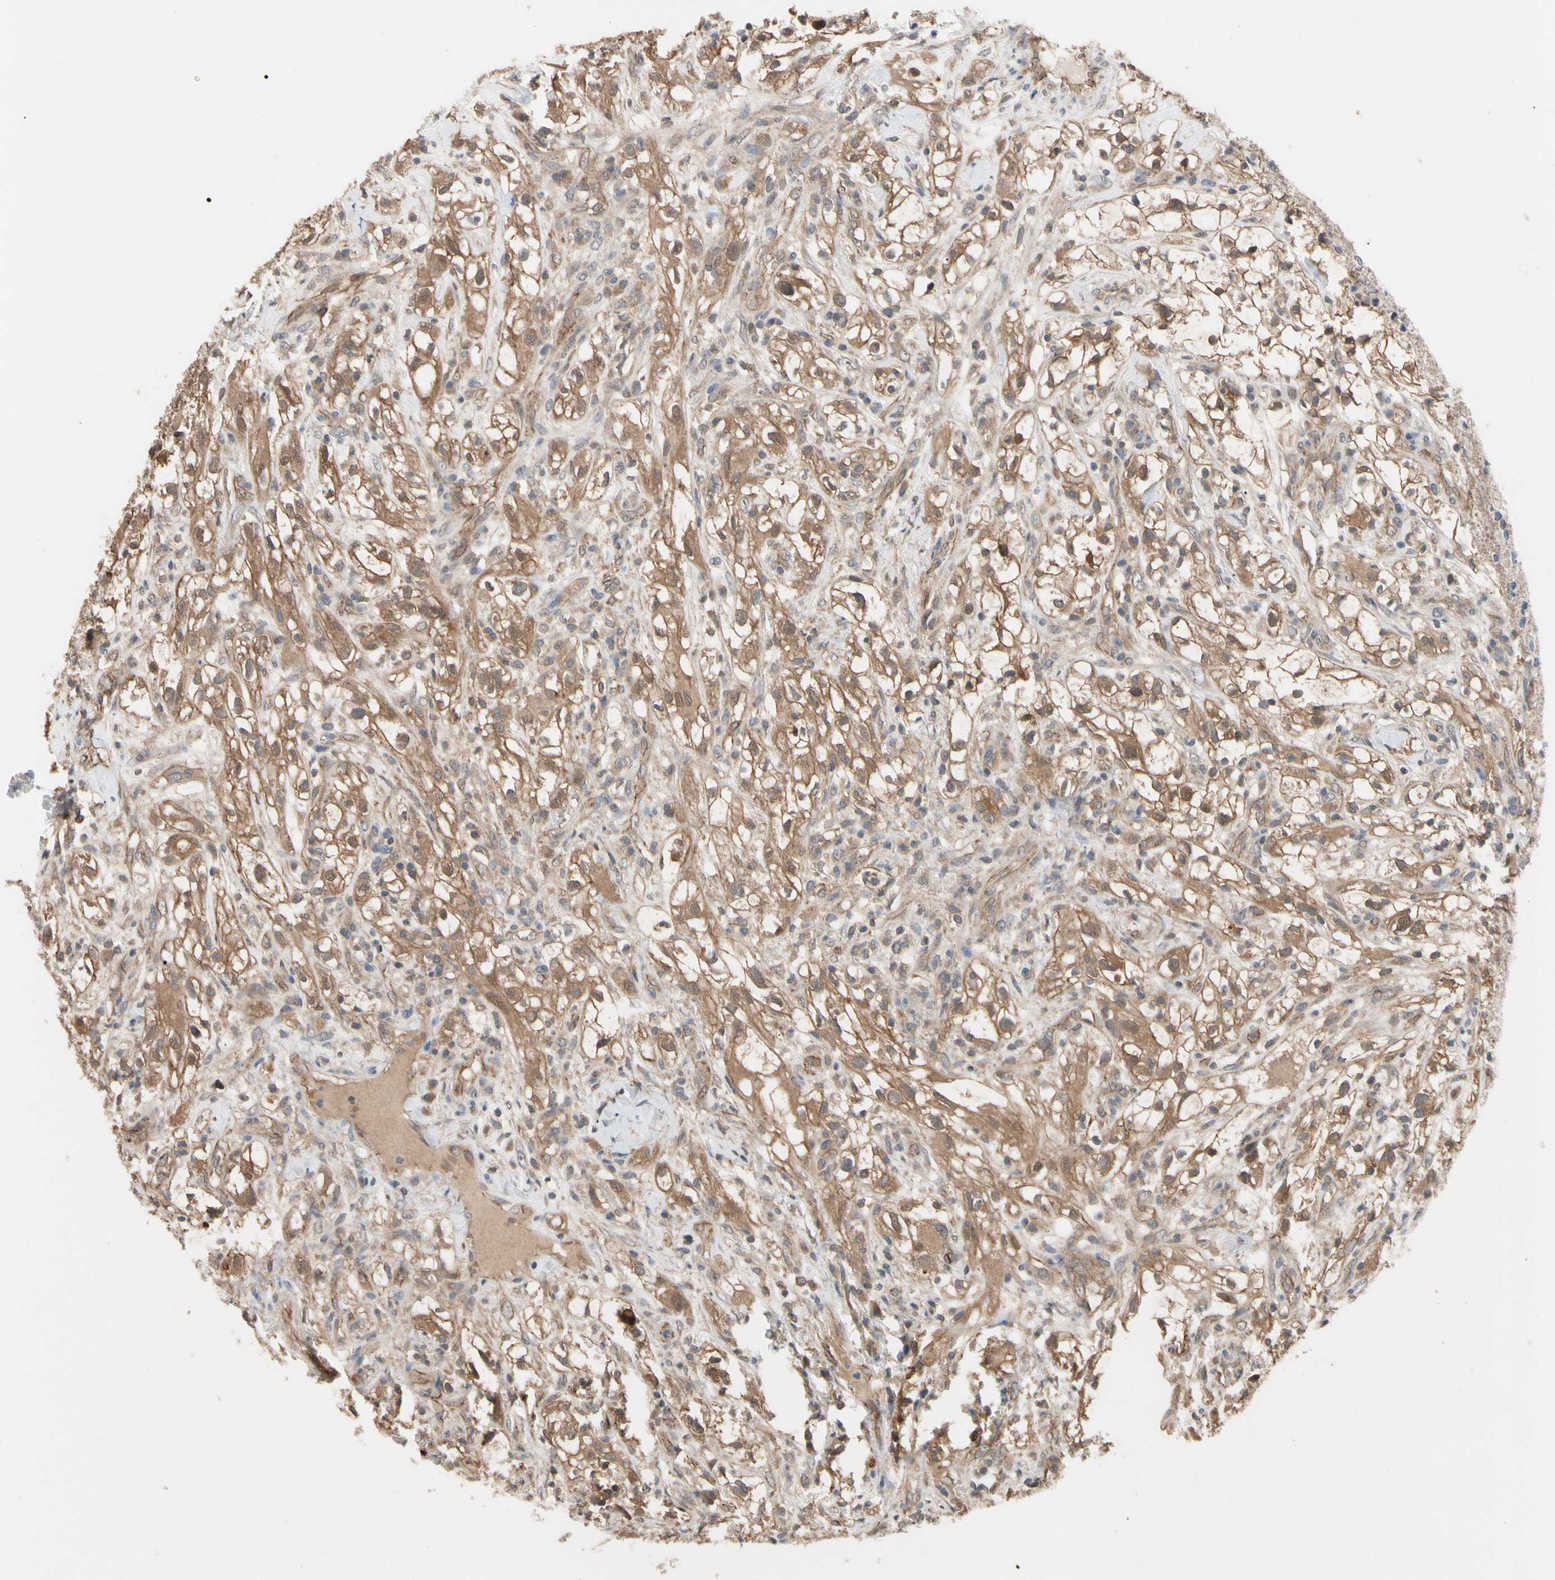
{"staining": {"intensity": "moderate", "quantity": ">75%", "location": "cytoplasmic/membranous"}, "tissue": "renal cancer", "cell_type": "Tumor cells", "image_type": "cancer", "snomed": [{"axis": "morphology", "description": "Adenocarcinoma, NOS"}, {"axis": "topography", "description": "Kidney"}], "caption": "Renal cancer (adenocarcinoma) stained with a brown dye displays moderate cytoplasmic/membranous positive staining in approximately >75% of tumor cells.", "gene": "DPP8", "patient": {"sex": "female", "age": 60}}